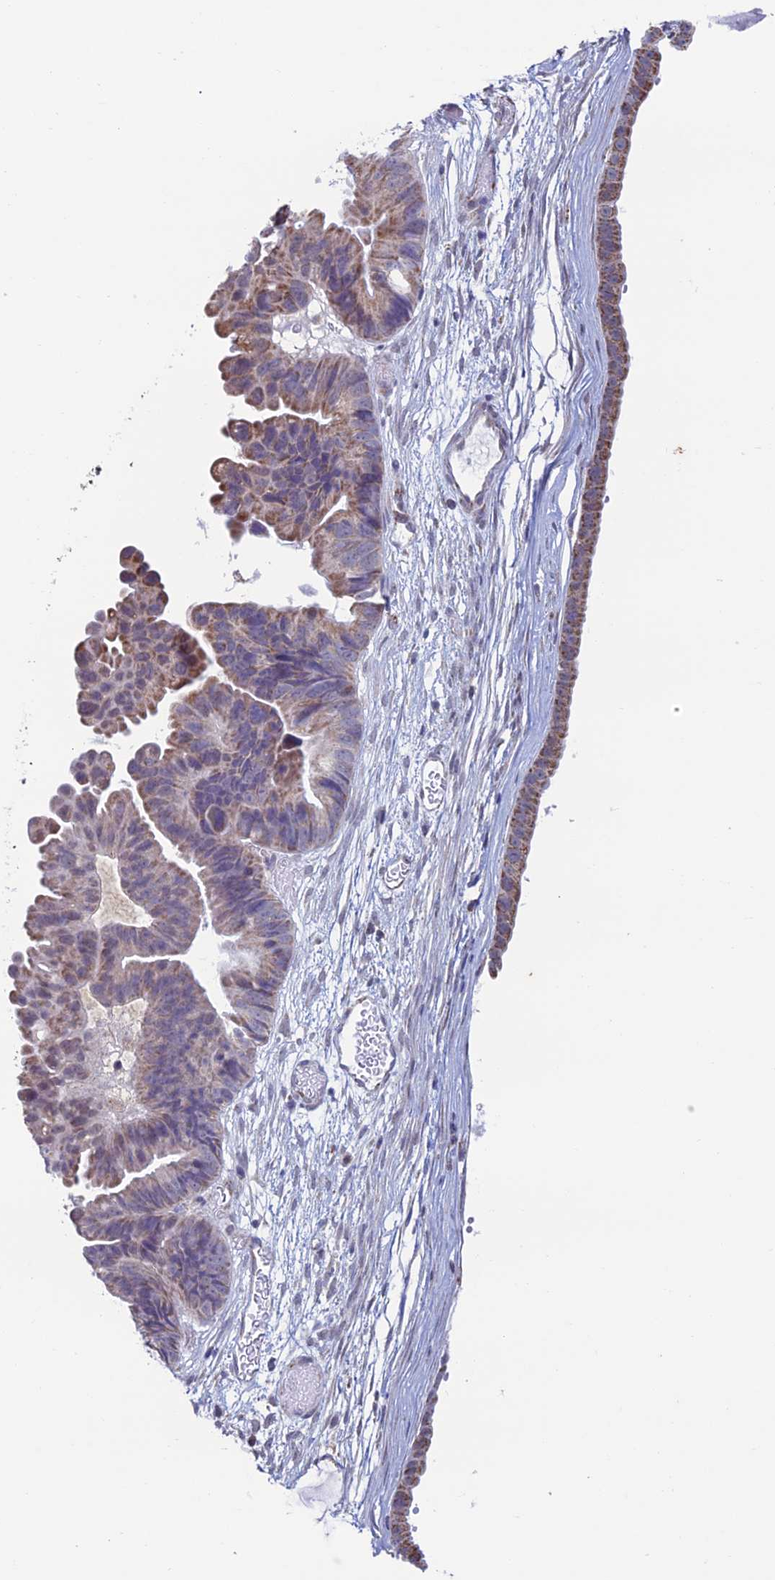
{"staining": {"intensity": "weak", "quantity": ">75%", "location": "cytoplasmic/membranous"}, "tissue": "ovarian cancer", "cell_type": "Tumor cells", "image_type": "cancer", "snomed": [{"axis": "morphology", "description": "Cystadenocarcinoma, mucinous, NOS"}, {"axis": "topography", "description": "Ovary"}], "caption": "Ovarian mucinous cystadenocarcinoma tissue shows weak cytoplasmic/membranous positivity in about >75% of tumor cells", "gene": "ZNG1B", "patient": {"sex": "female", "age": 61}}